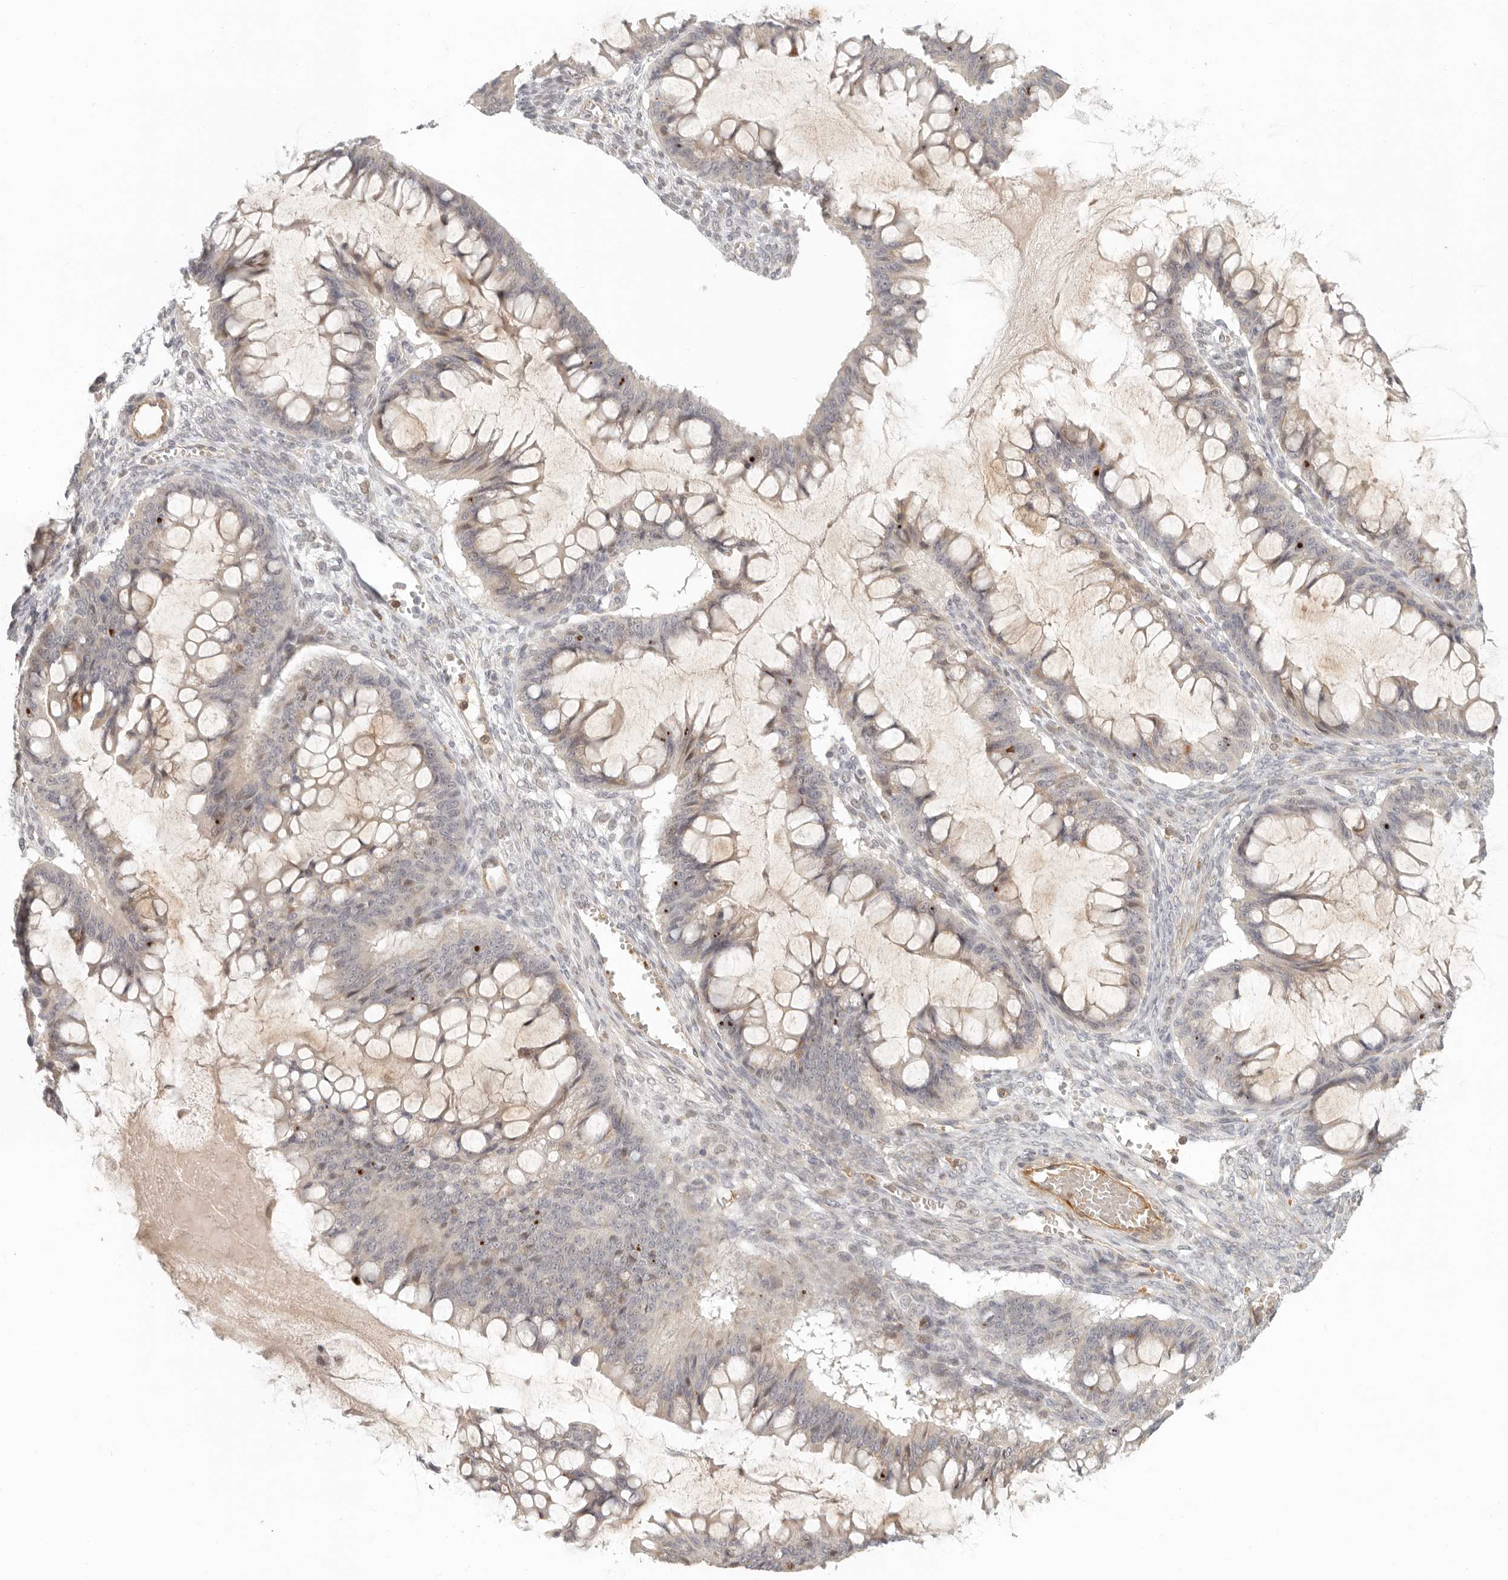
{"staining": {"intensity": "weak", "quantity": "25%-75%", "location": "cytoplasmic/membranous,nuclear"}, "tissue": "ovarian cancer", "cell_type": "Tumor cells", "image_type": "cancer", "snomed": [{"axis": "morphology", "description": "Cystadenocarcinoma, mucinous, NOS"}, {"axis": "topography", "description": "Ovary"}], "caption": "Protein expression analysis of human ovarian cancer (mucinous cystadenocarcinoma) reveals weak cytoplasmic/membranous and nuclear expression in approximately 25%-75% of tumor cells.", "gene": "AHDC1", "patient": {"sex": "female", "age": 73}}